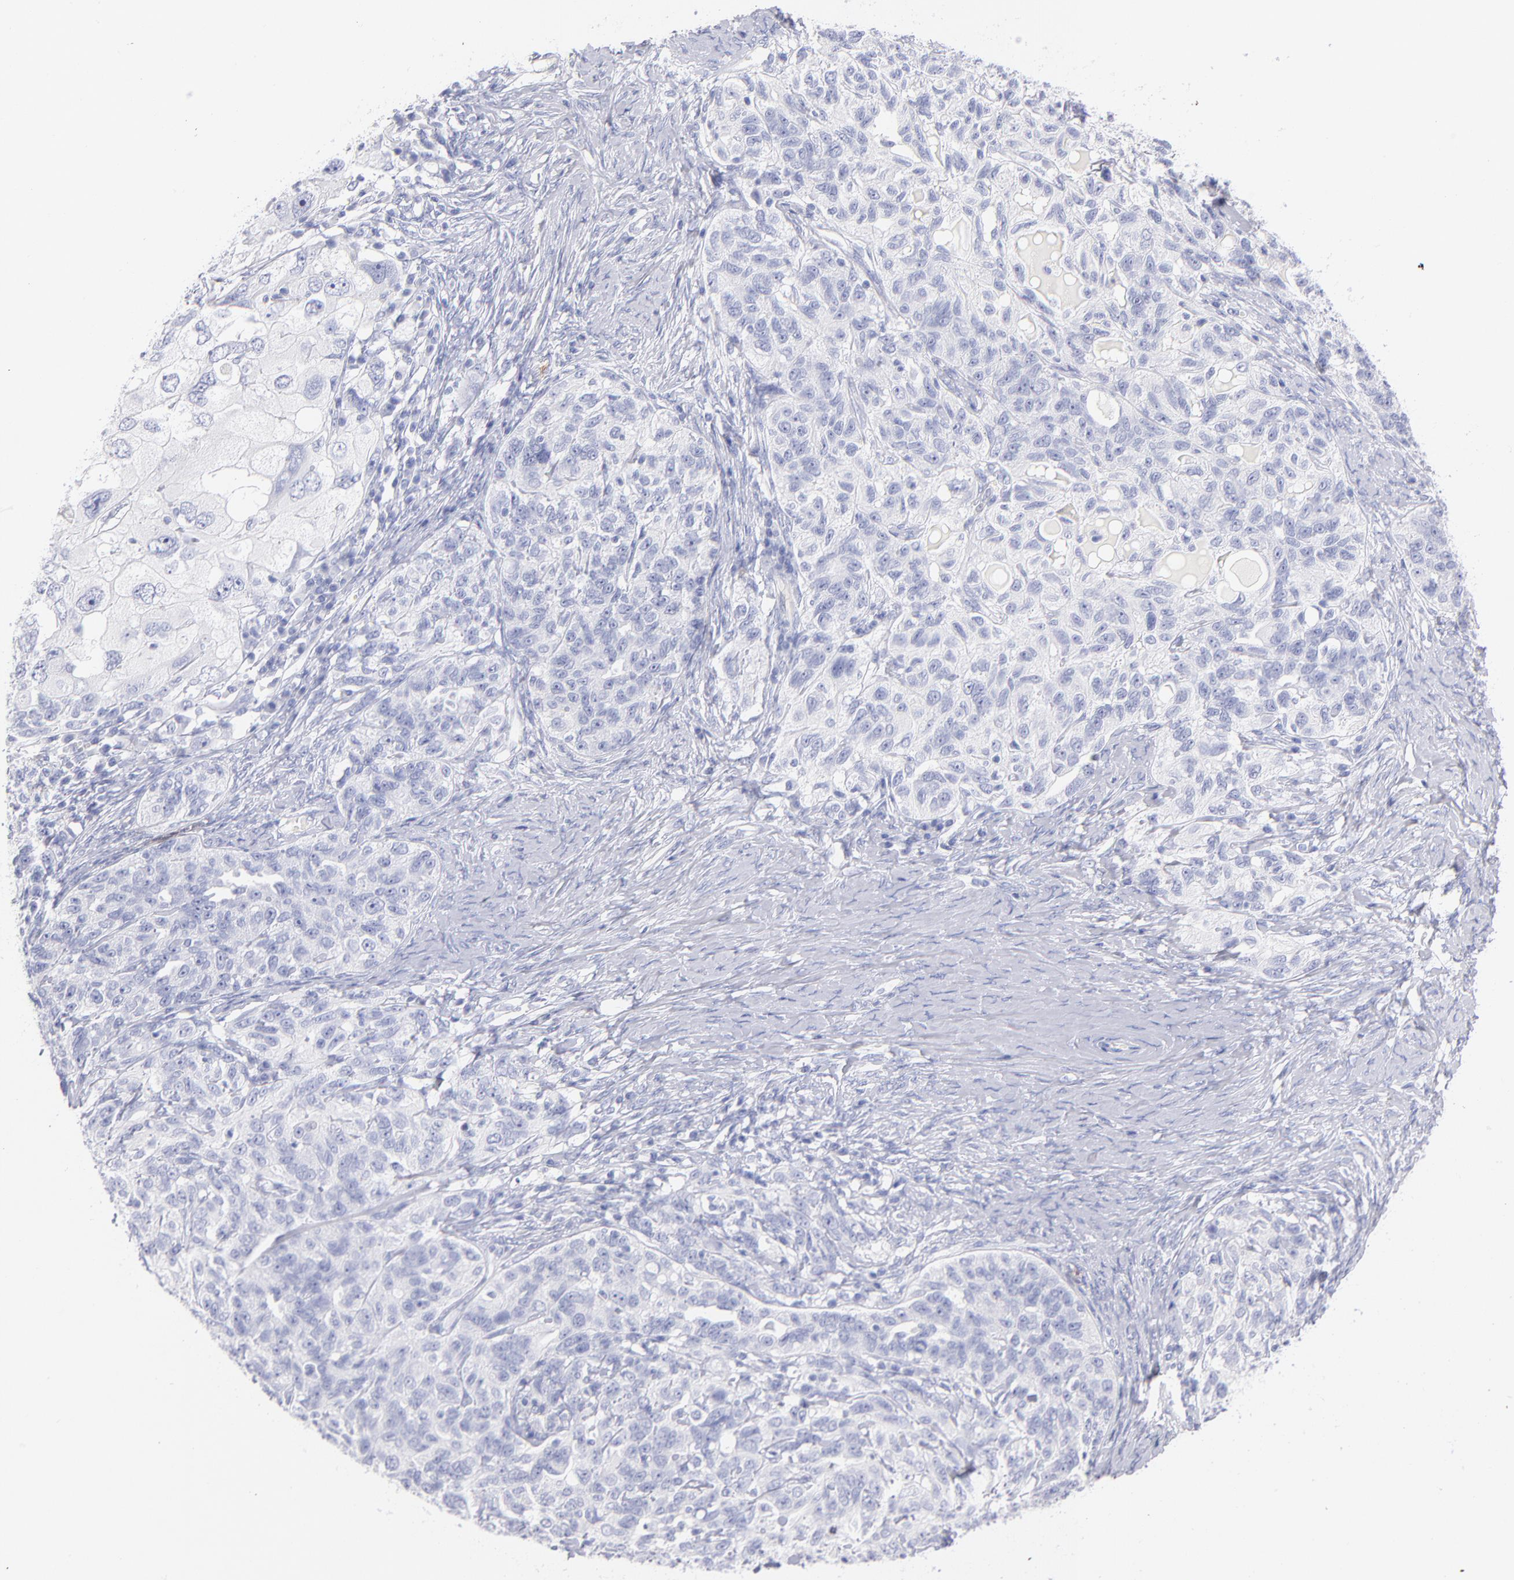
{"staining": {"intensity": "negative", "quantity": "none", "location": "none"}, "tissue": "ovarian cancer", "cell_type": "Tumor cells", "image_type": "cancer", "snomed": [{"axis": "morphology", "description": "Cystadenocarcinoma, serous, NOS"}, {"axis": "topography", "description": "Ovary"}], "caption": "Immunohistochemistry of serous cystadenocarcinoma (ovarian) exhibits no positivity in tumor cells. (Immunohistochemistry (ihc), brightfield microscopy, high magnification).", "gene": "SCGN", "patient": {"sex": "female", "age": 82}}